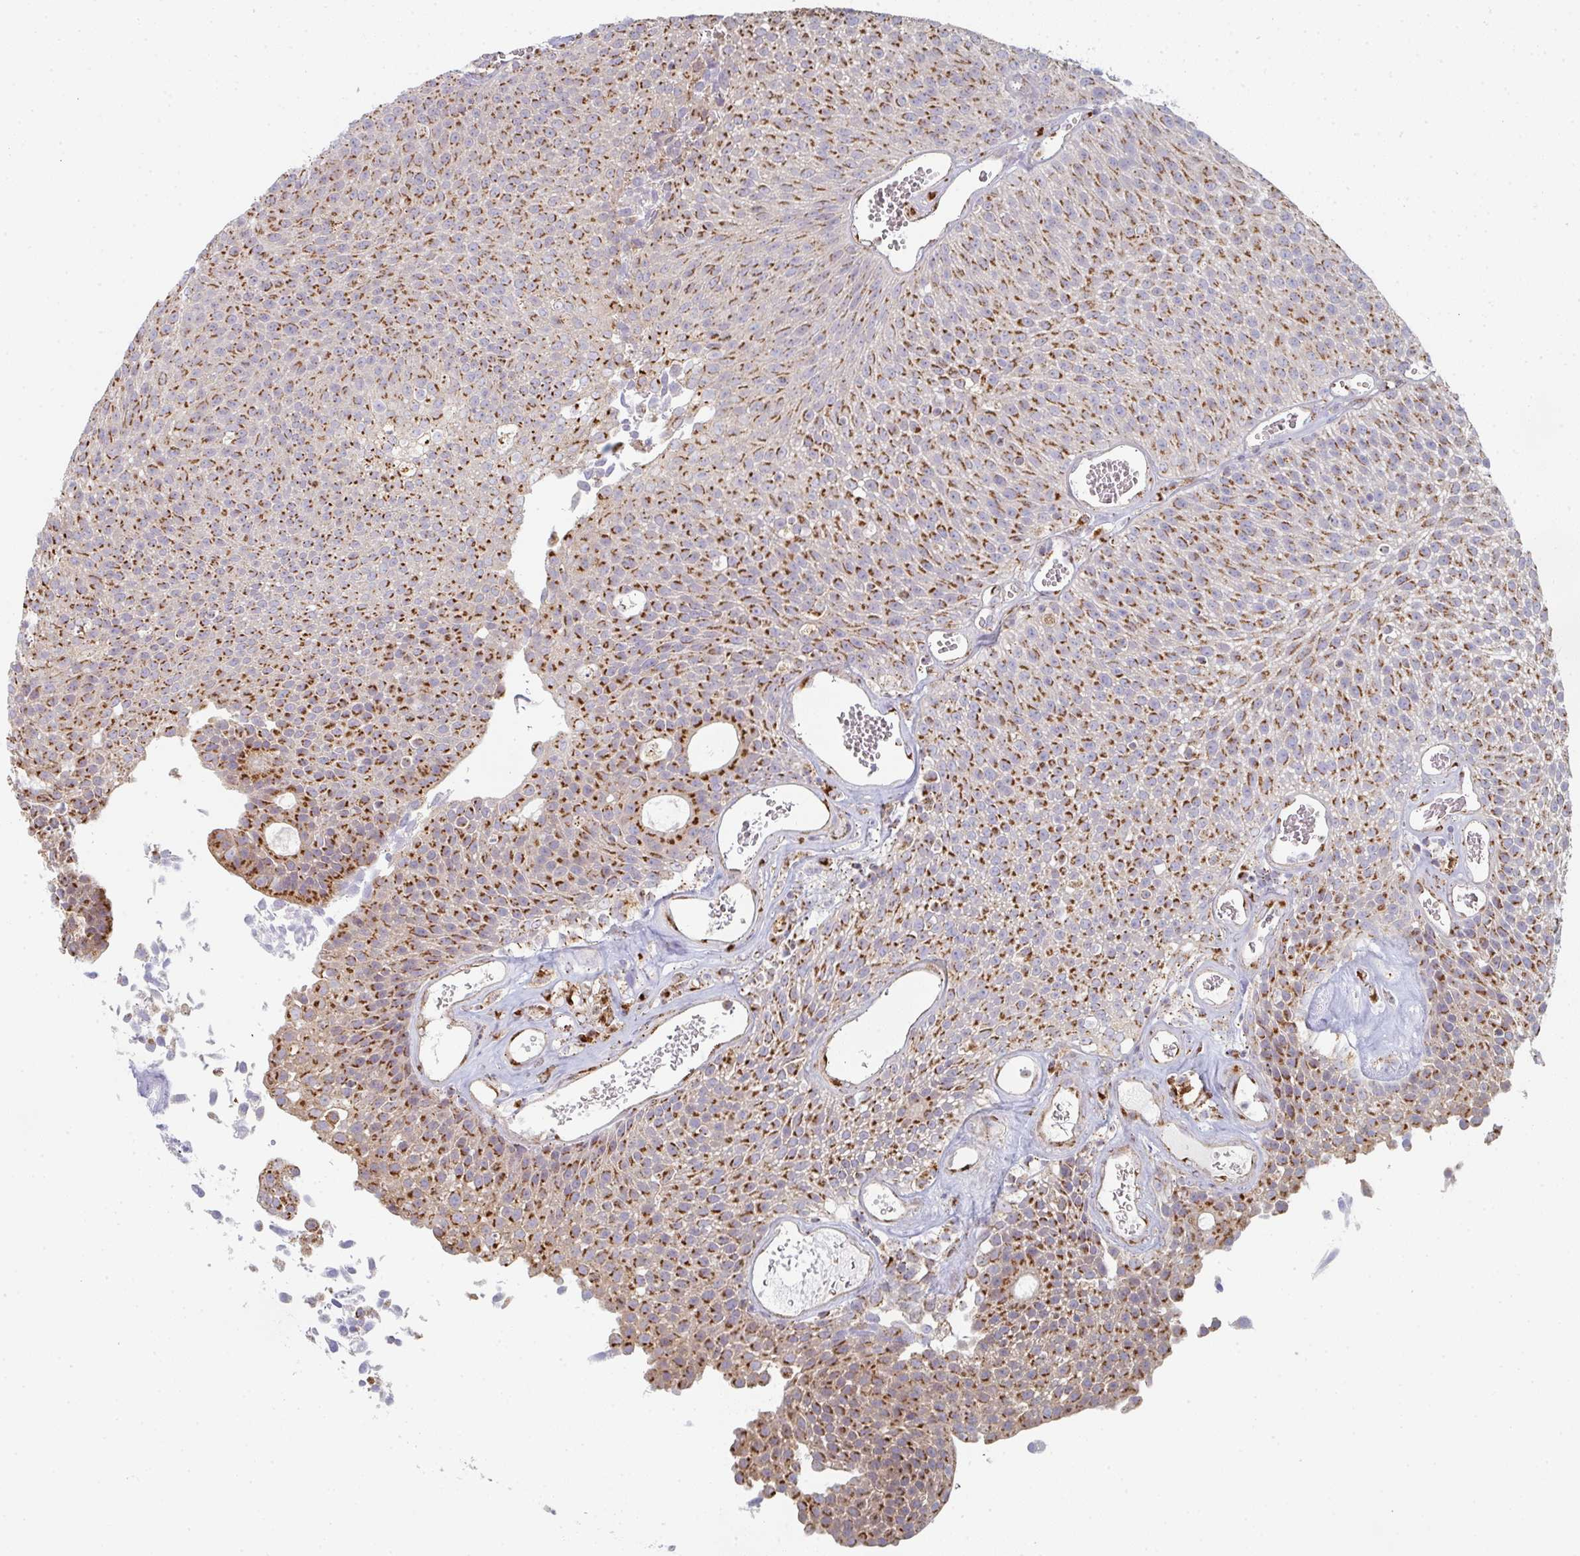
{"staining": {"intensity": "strong", "quantity": ">75%", "location": "cytoplasmic/membranous"}, "tissue": "urothelial cancer", "cell_type": "Tumor cells", "image_type": "cancer", "snomed": [{"axis": "morphology", "description": "Urothelial carcinoma, Low grade"}, {"axis": "topography", "description": "Urinary bladder"}], "caption": "A high-resolution image shows immunohistochemistry staining of low-grade urothelial carcinoma, which demonstrates strong cytoplasmic/membranous expression in about >75% of tumor cells.", "gene": "ZNF526", "patient": {"sex": "female", "age": 79}}